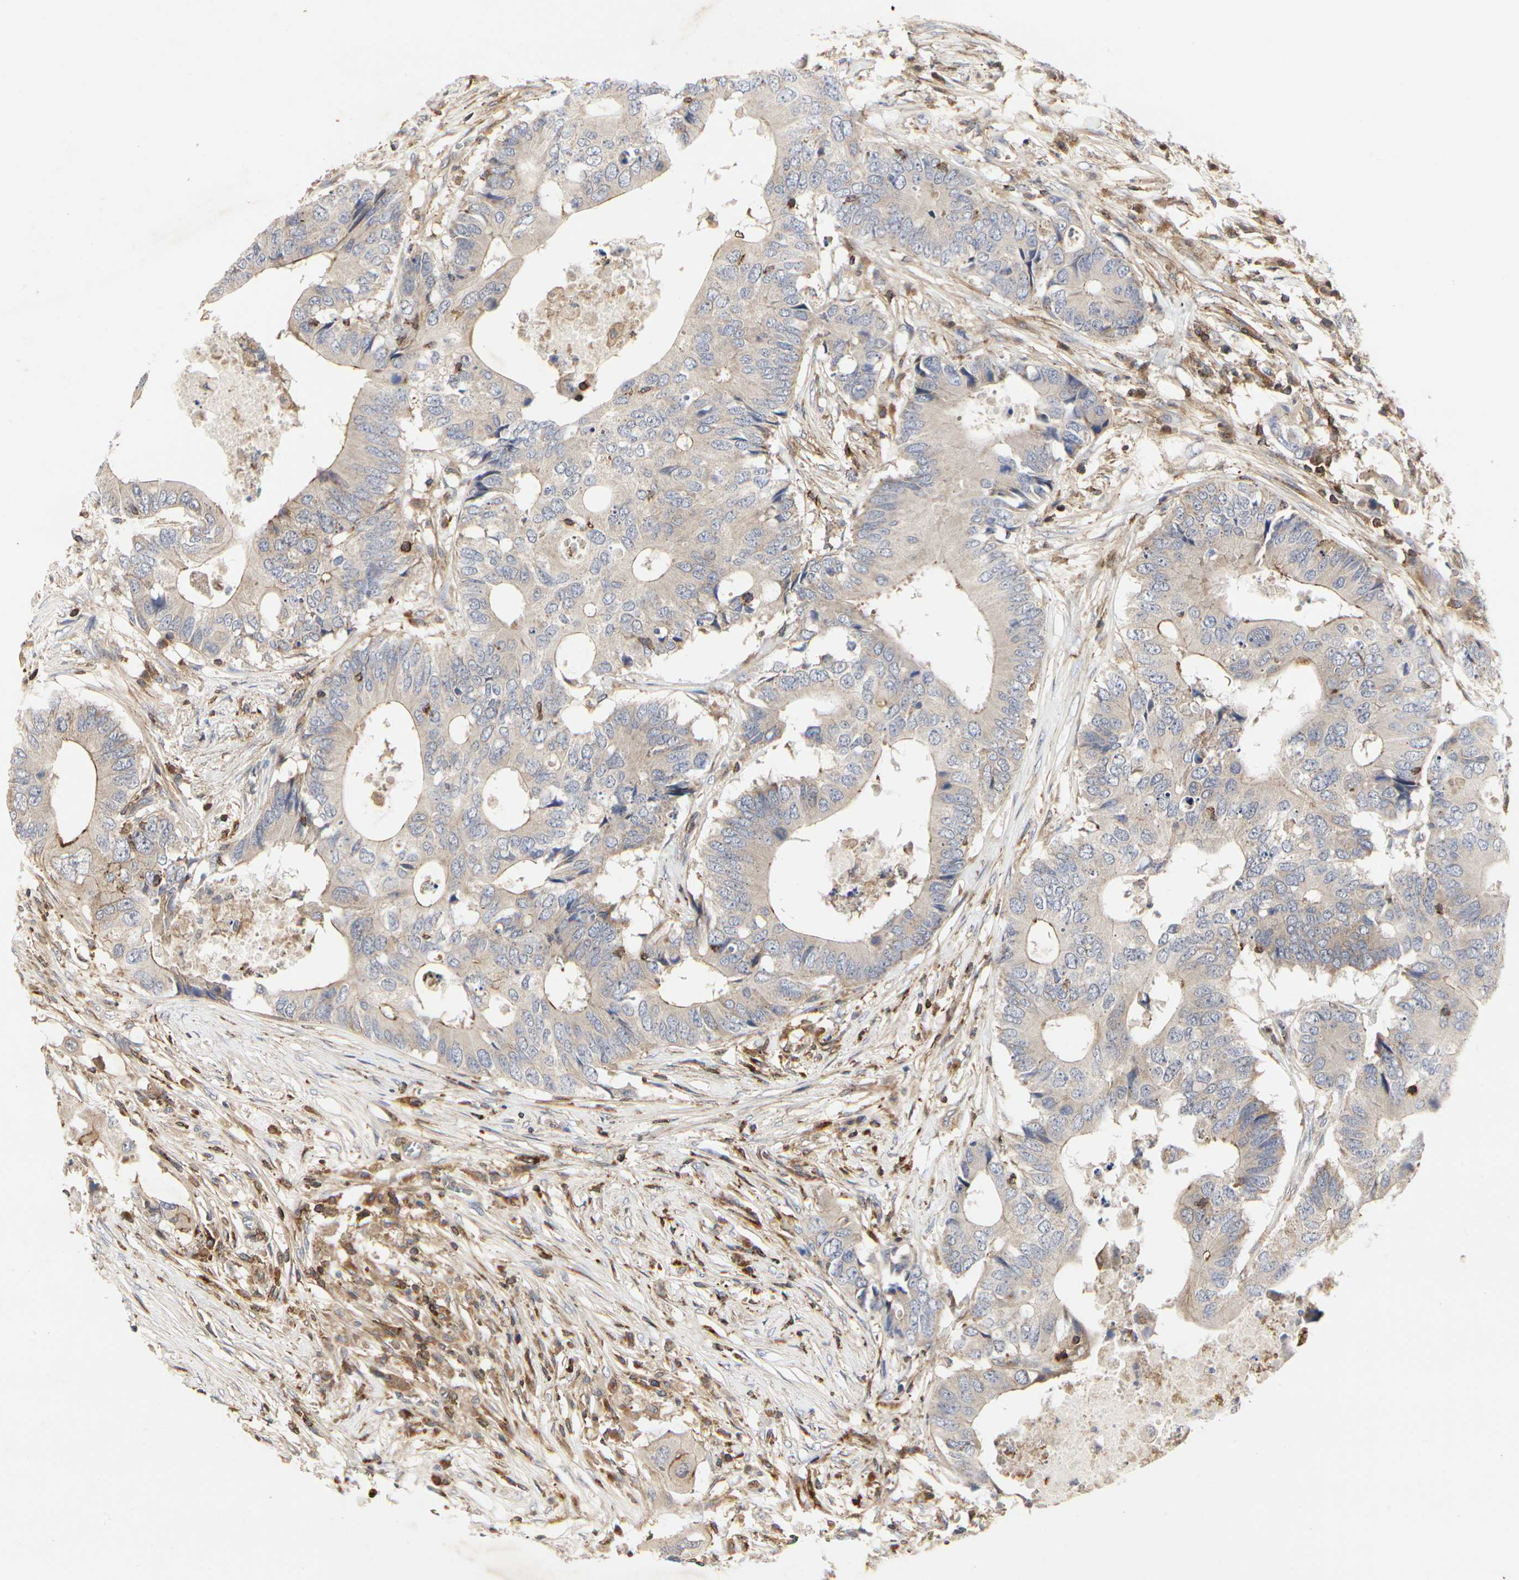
{"staining": {"intensity": "weak", "quantity": "<25%", "location": "cytoplasmic/membranous"}, "tissue": "colorectal cancer", "cell_type": "Tumor cells", "image_type": "cancer", "snomed": [{"axis": "morphology", "description": "Adenocarcinoma, NOS"}, {"axis": "topography", "description": "Colon"}], "caption": "IHC image of neoplastic tissue: adenocarcinoma (colorectal) stained with DAB (3,3'-diaminobenzidine) exhibits no significant protein expression in tumor cells.", "gene": "NAPG", "patient": {"sex": "male", "age": 71}}